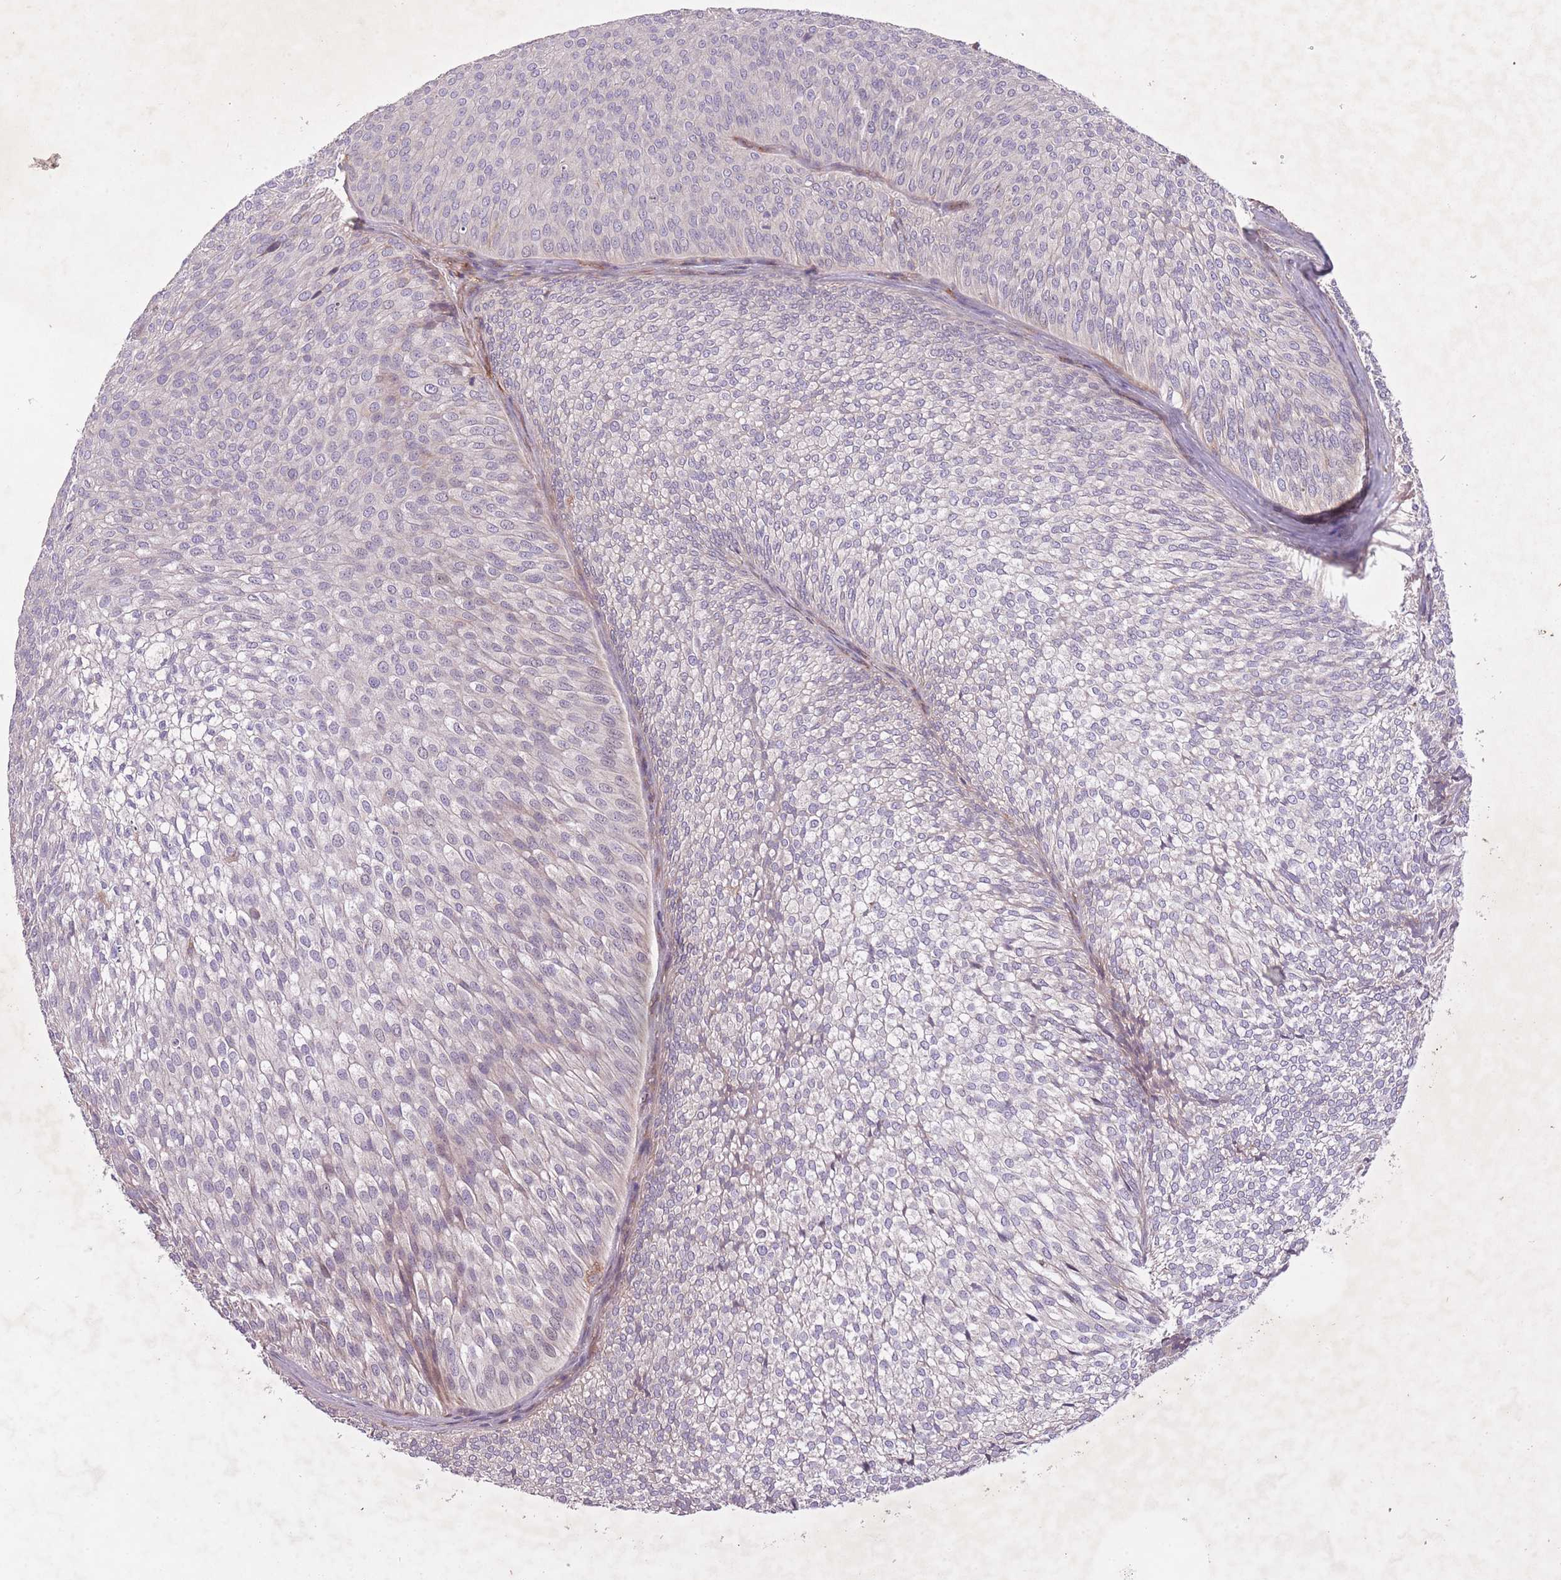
{"staining": {"intensity": "negative", "quantity": "none", "location": "none"}, "tissue": "urothelial cancer", "cell_type": "Tumor cells", "image_type": "cancer", "snomed": [{"axis": "morphology", "description": "Urothelial carcinoma, Low grade"}, {"axis": "topography", "description": "Urinary bladder"}], "caption": "There is no significant staining in tumor cells of urothelial carcinoma (low-grade).", "gene": "OR2V2", "patient": {"sex": "male", "age": 91}}